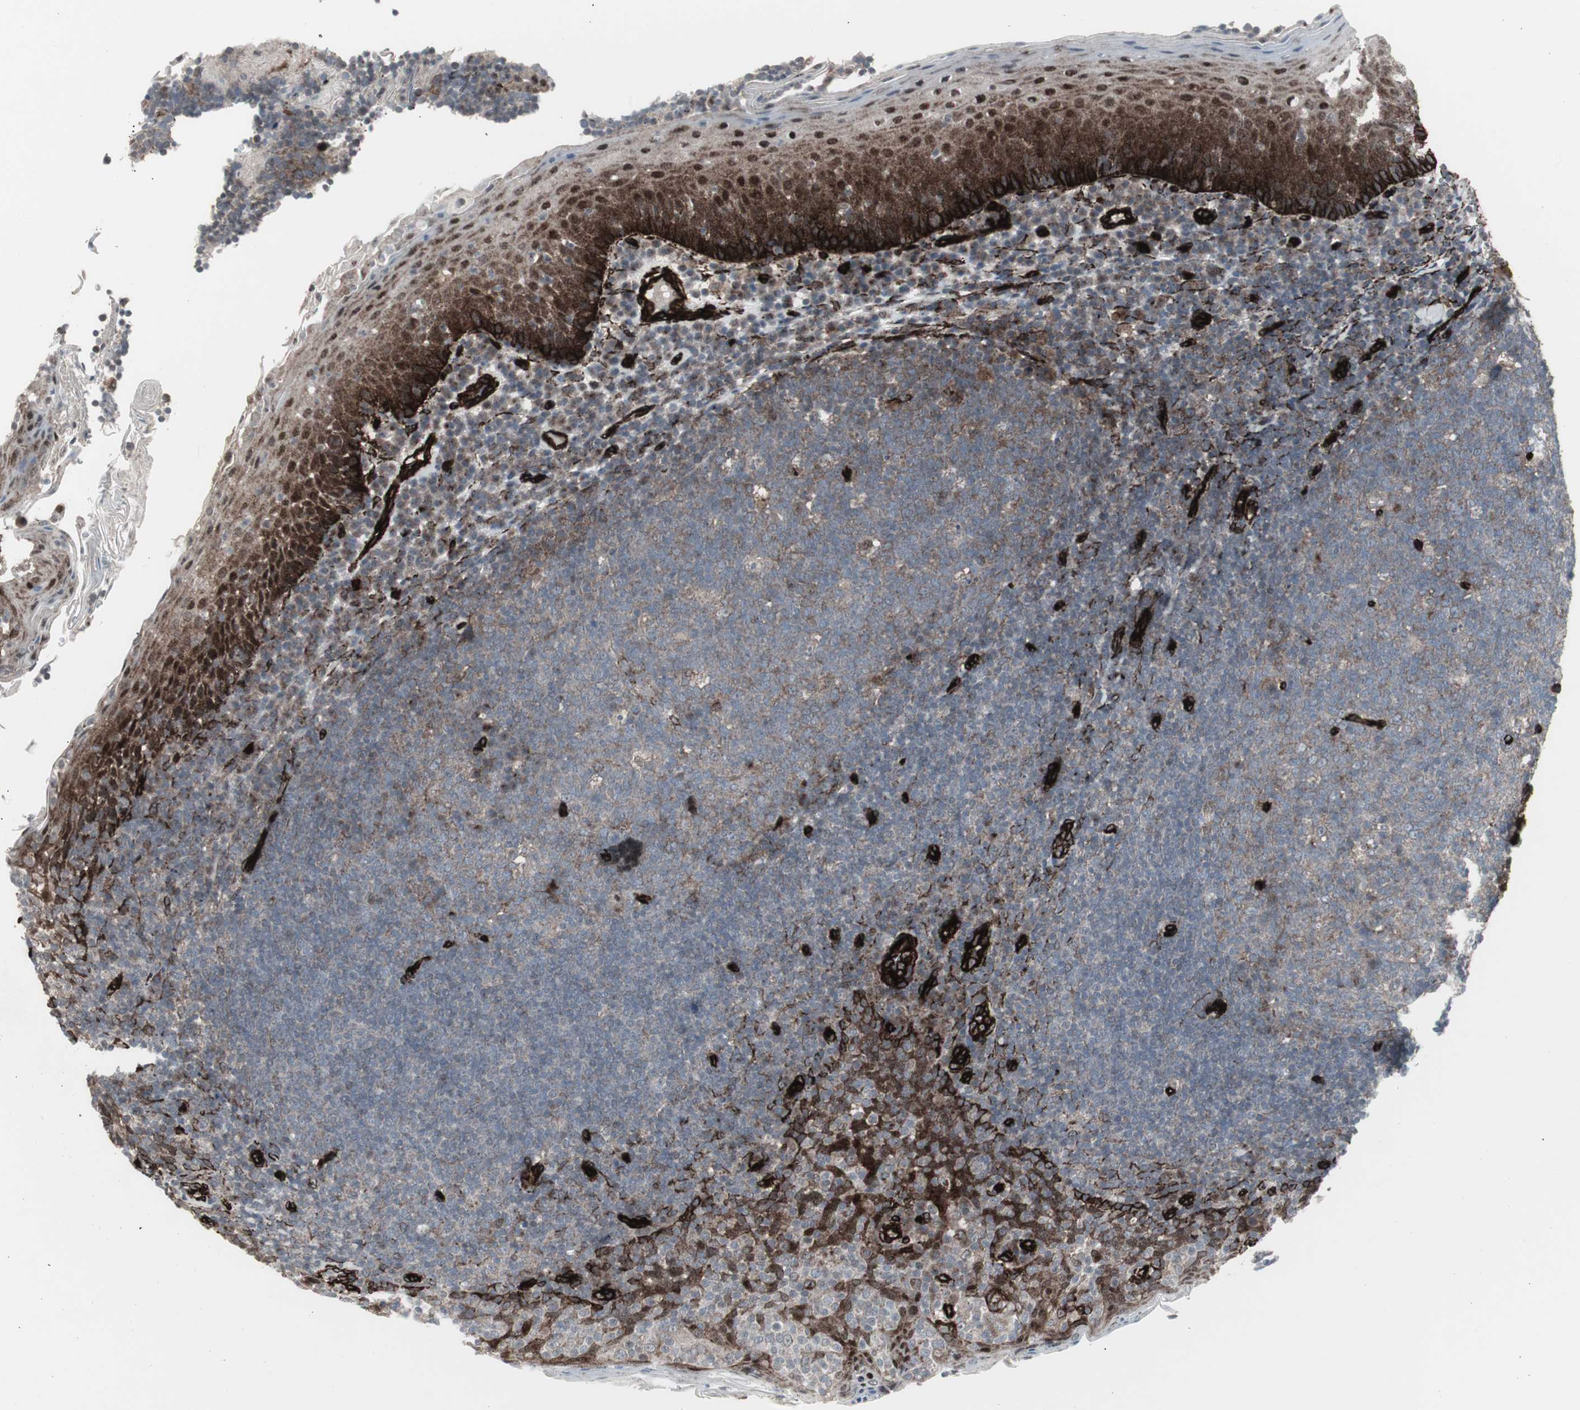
{"staining": {"intensity": "weak", "quantity": "25%-75%", "location": "cytoplasmic/membranous"}, "tissue": "tonsil", "cell_type": "Germinal center cells", "image_type": "normal", "snomed": [{"axis": "morphology", "description": "Normal tissue, NOS"}, {"axis": "topography", "description": "Tonsil"}], "caption": "Immunohistochemistry photomicrograph of benign tonsil: tonsil stained using immunohistochemistry demonstrates low levels of weak protein expression localized specifically in the cytoplasmic/membranous of germinal center cells, appearing as a cytoplasmic/membranous brown color.", "gene": "PDGFA", "patient": {"sex": "male", "age": 17}}